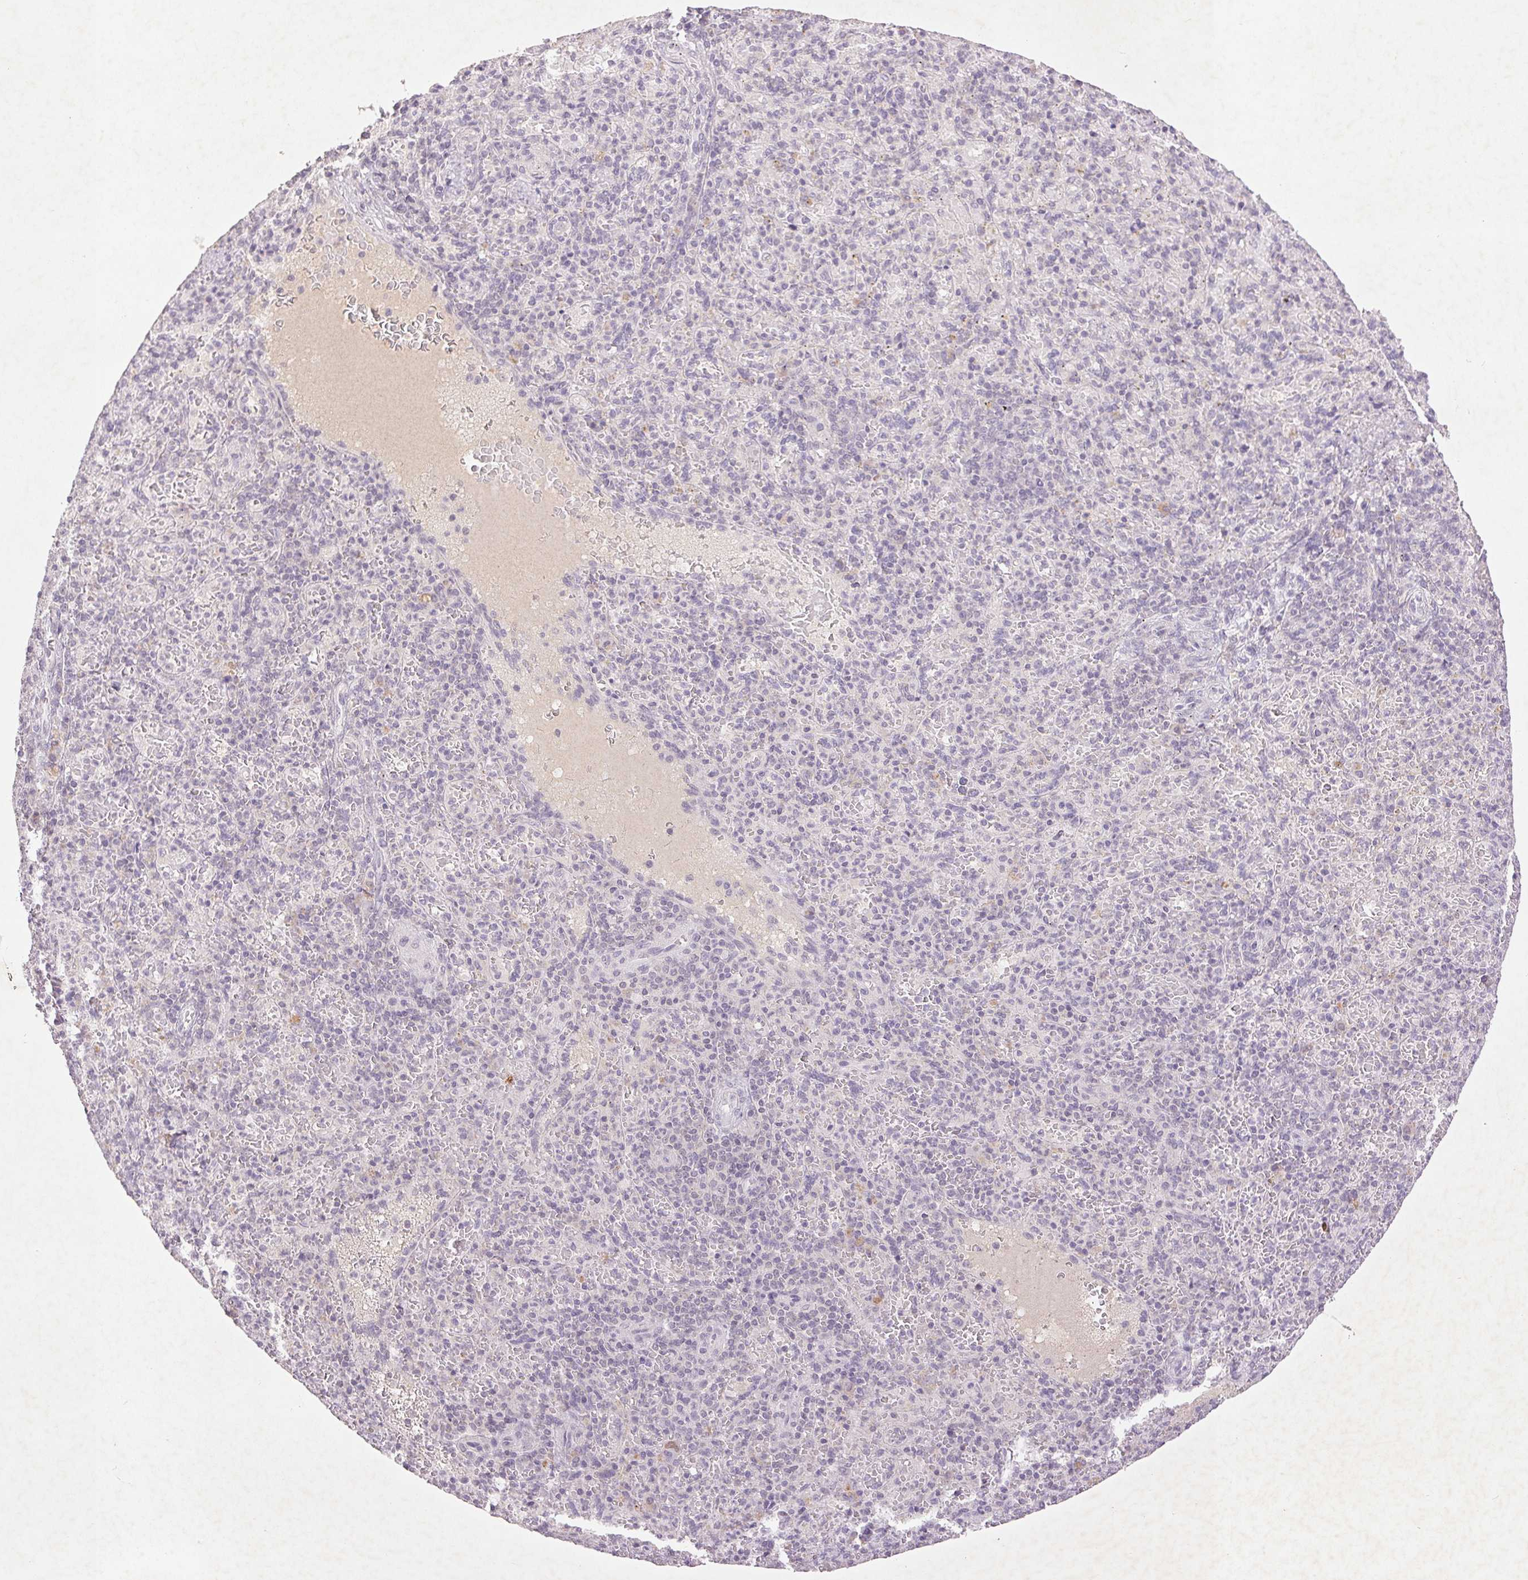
{"staining": {"intensity": "negative", "quantity": "none", "location": "none"}, "tissue": "spleen", "cell_type": "Cells in red pulp", "image_type": "normal", "snomed": [{"axis": "morphology", "description": "Normal tissue, NOS"}, {"axis": "topography", "description": "Spleen"}], "caption": "There is no significant expression in cells in red pulp of spleen. (DAB immunohistochemistry visualized using brightfield microscopy, high magnification).", "gene": "FAM168B", "patient": {"sex": "female", "age": 74}}